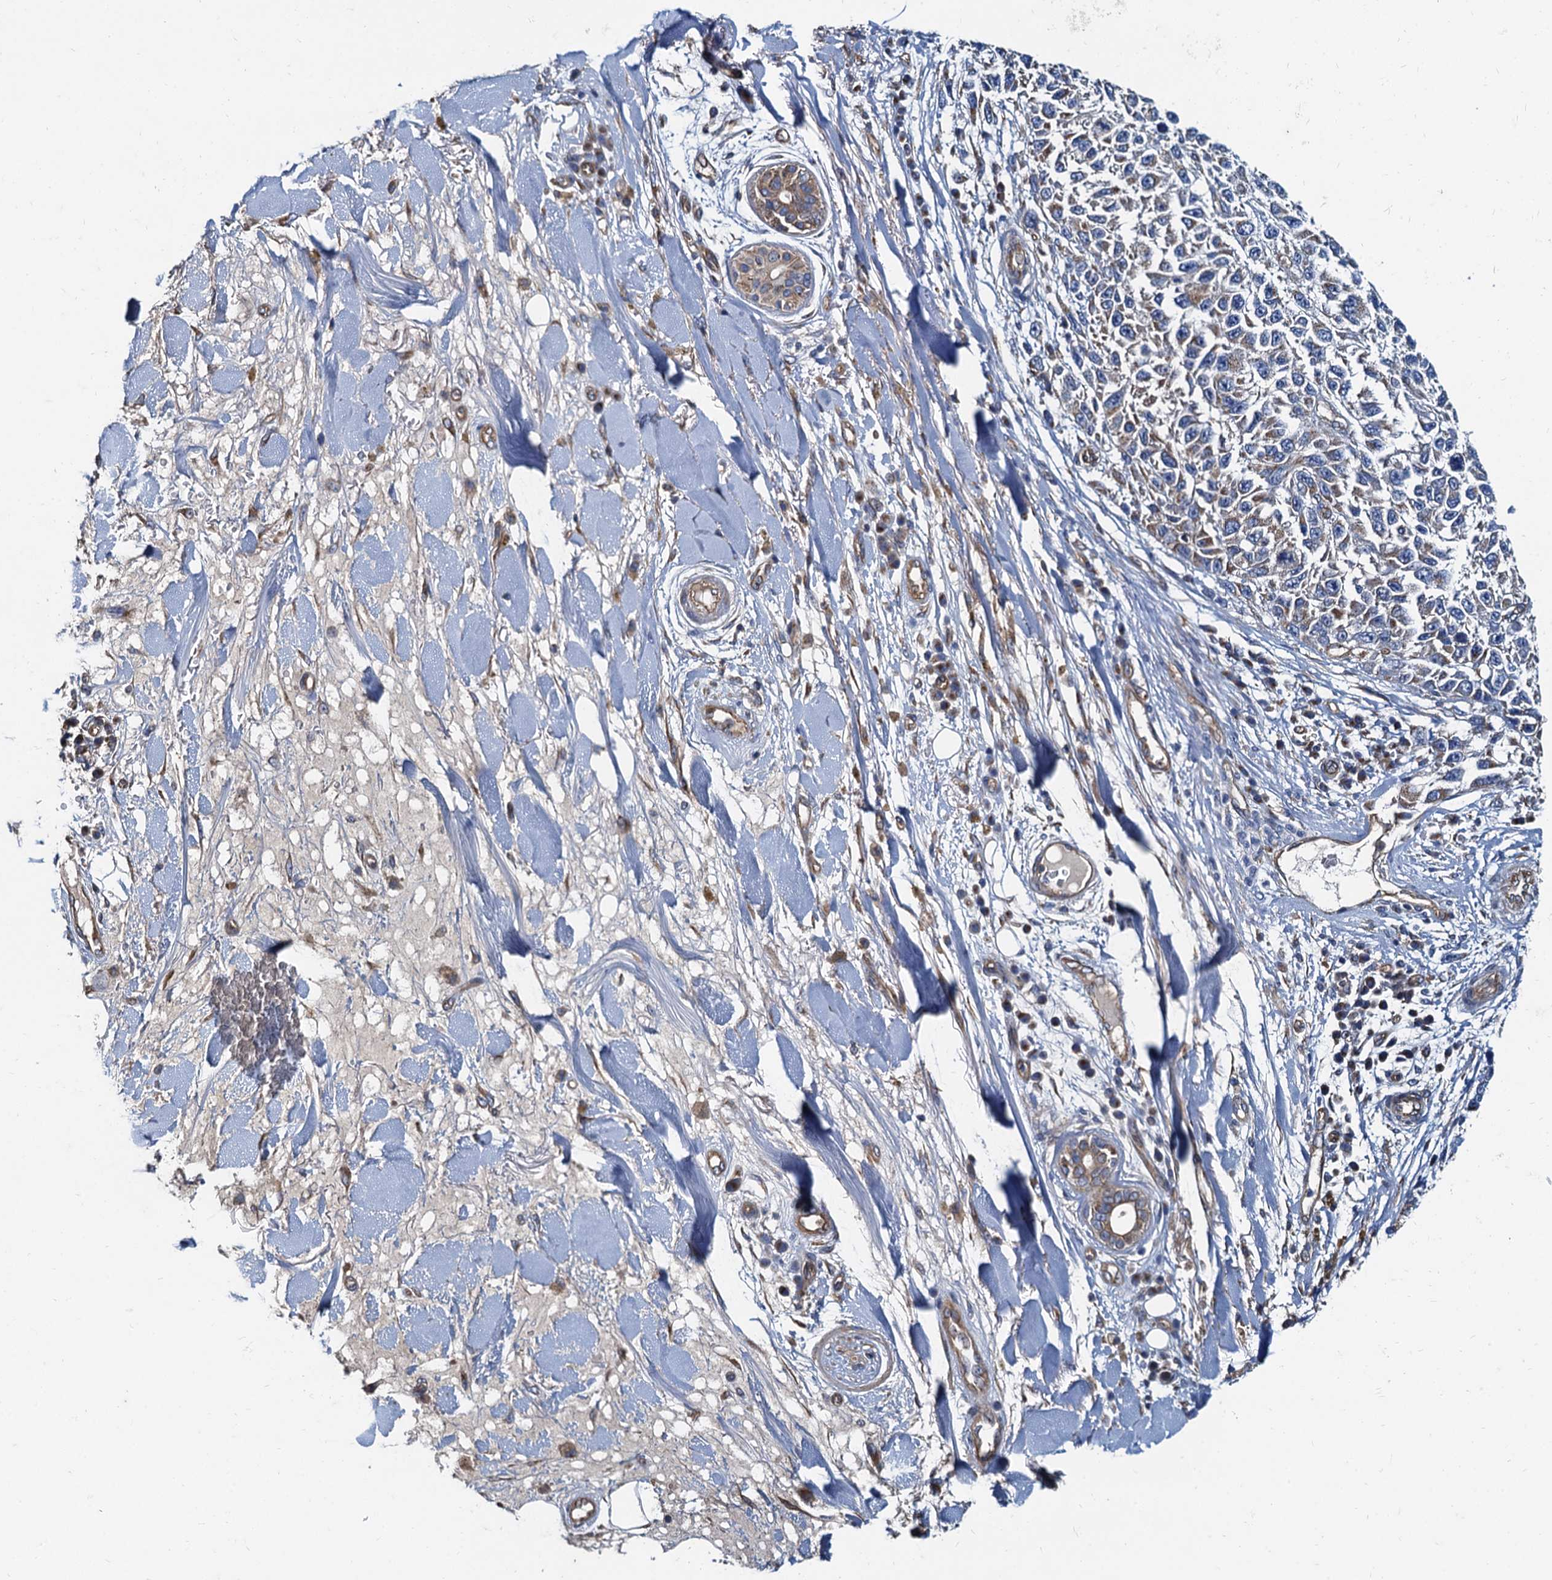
{"staining": {"intensity": "moderate", "quantity": "25%-75%", "location": "cytoplasmic/membranous"}, "tissue": "melanoma", "cell_type": "Tumor cells", "image_type": "cancer", "snomed": [{"axis": "morphology", "description": "Normal tissue, NOS"}, {"axis": "morphology", "description": "Malignant melanoma, NOS"}, {"axis": "topography", "description": "Skin"}], "caption": "Malignant melanoma tissue exhibits moderate cytoplasmic/membranous staining in about 25%-75% of tumor cells, visualized by immunohistochemistry.", "gene": "NGRN", "patient": {"sex": "female", "age": 96}}